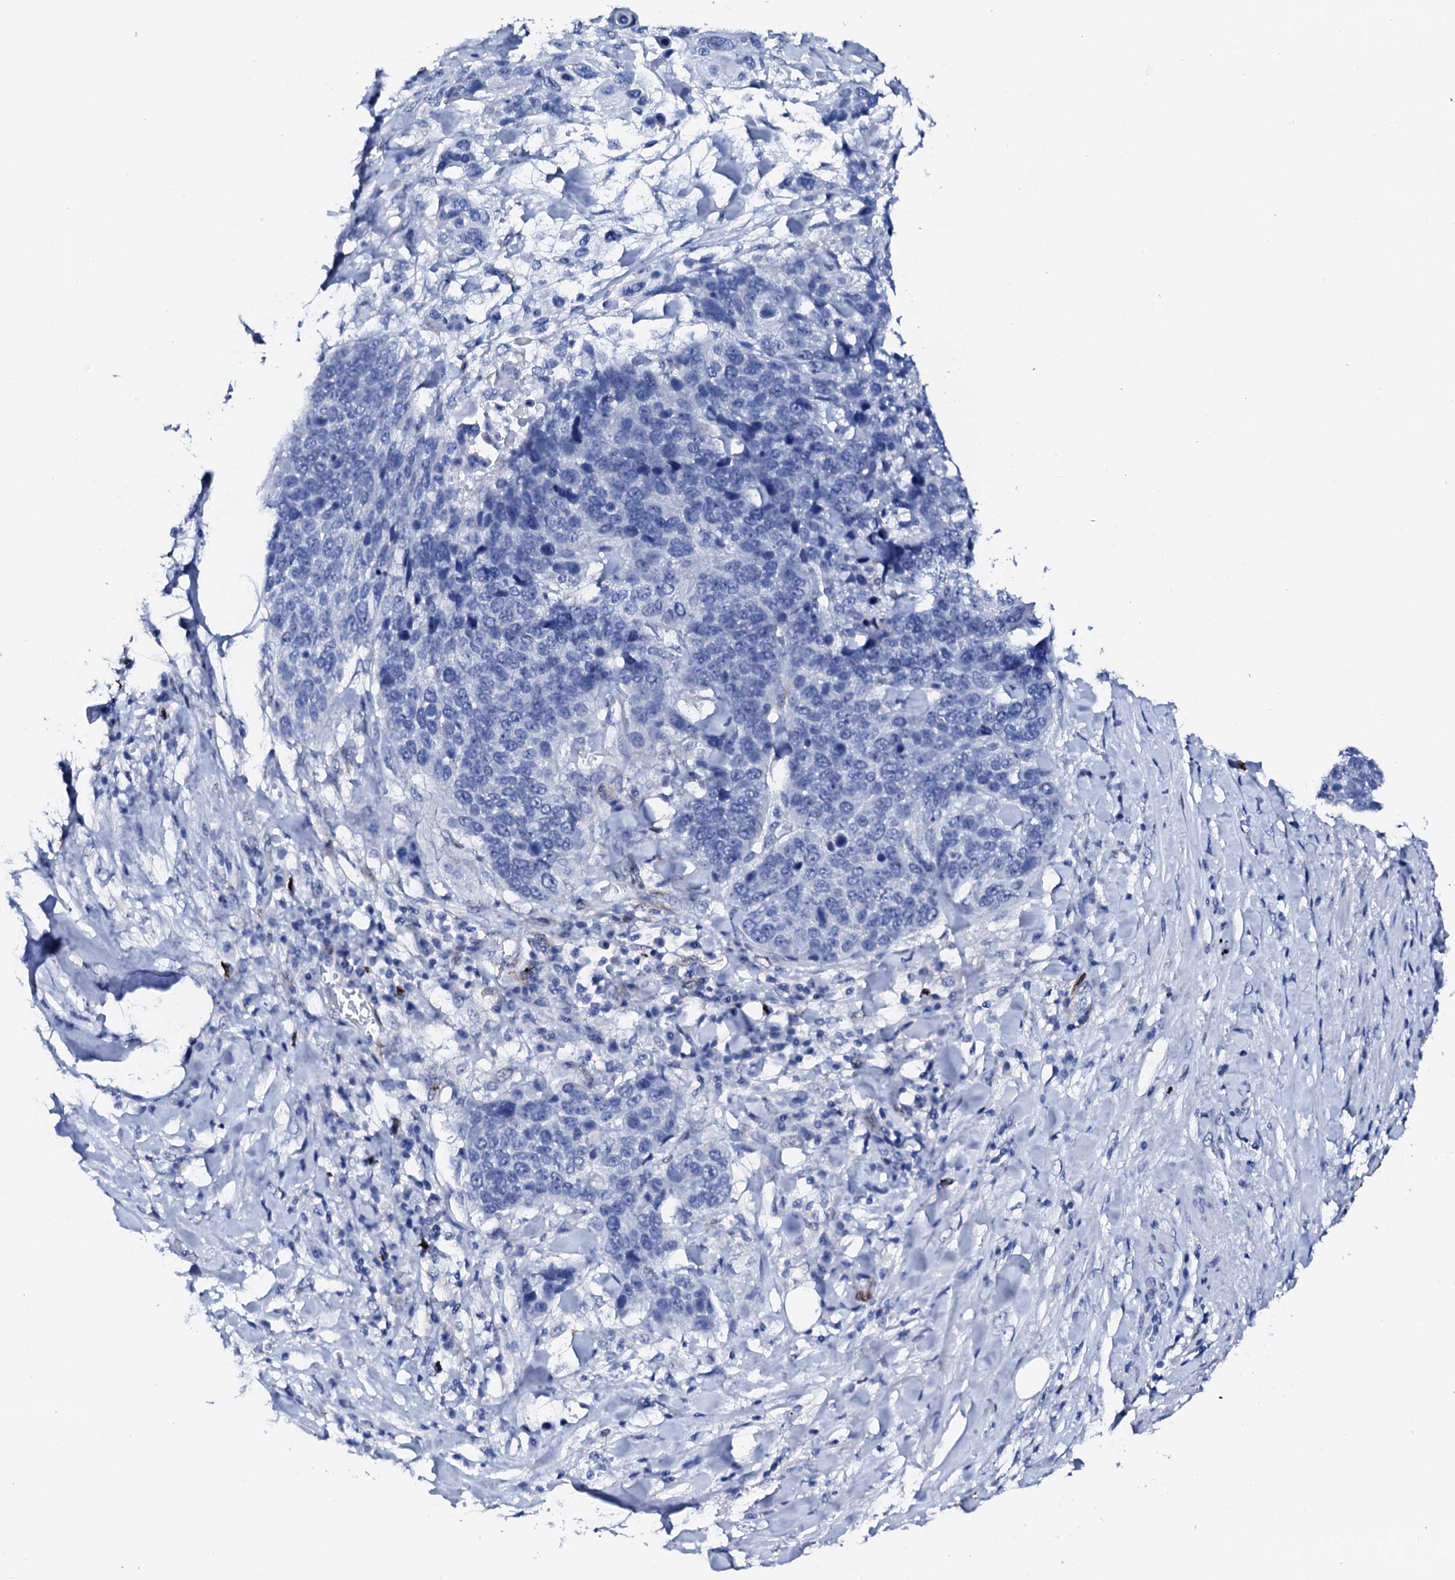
{"staining": {"intensity": "negative", "quantity": "none", "location": "none"}, "tissue": "lung cancer", "cell_type": "Tumor cells", "image_type": "cancer", "snomed": [{"axis": "morphology", "description": "Squamous cell carcinoma, NOS"}, {"axis": "topography", "description": "Lung"}], "caption": "Tumor cells show no significant protein expression in squamous cell carcinoma (lung).", "gene": "NRIP2", "patient": {"sex": "male", "age": 66}}